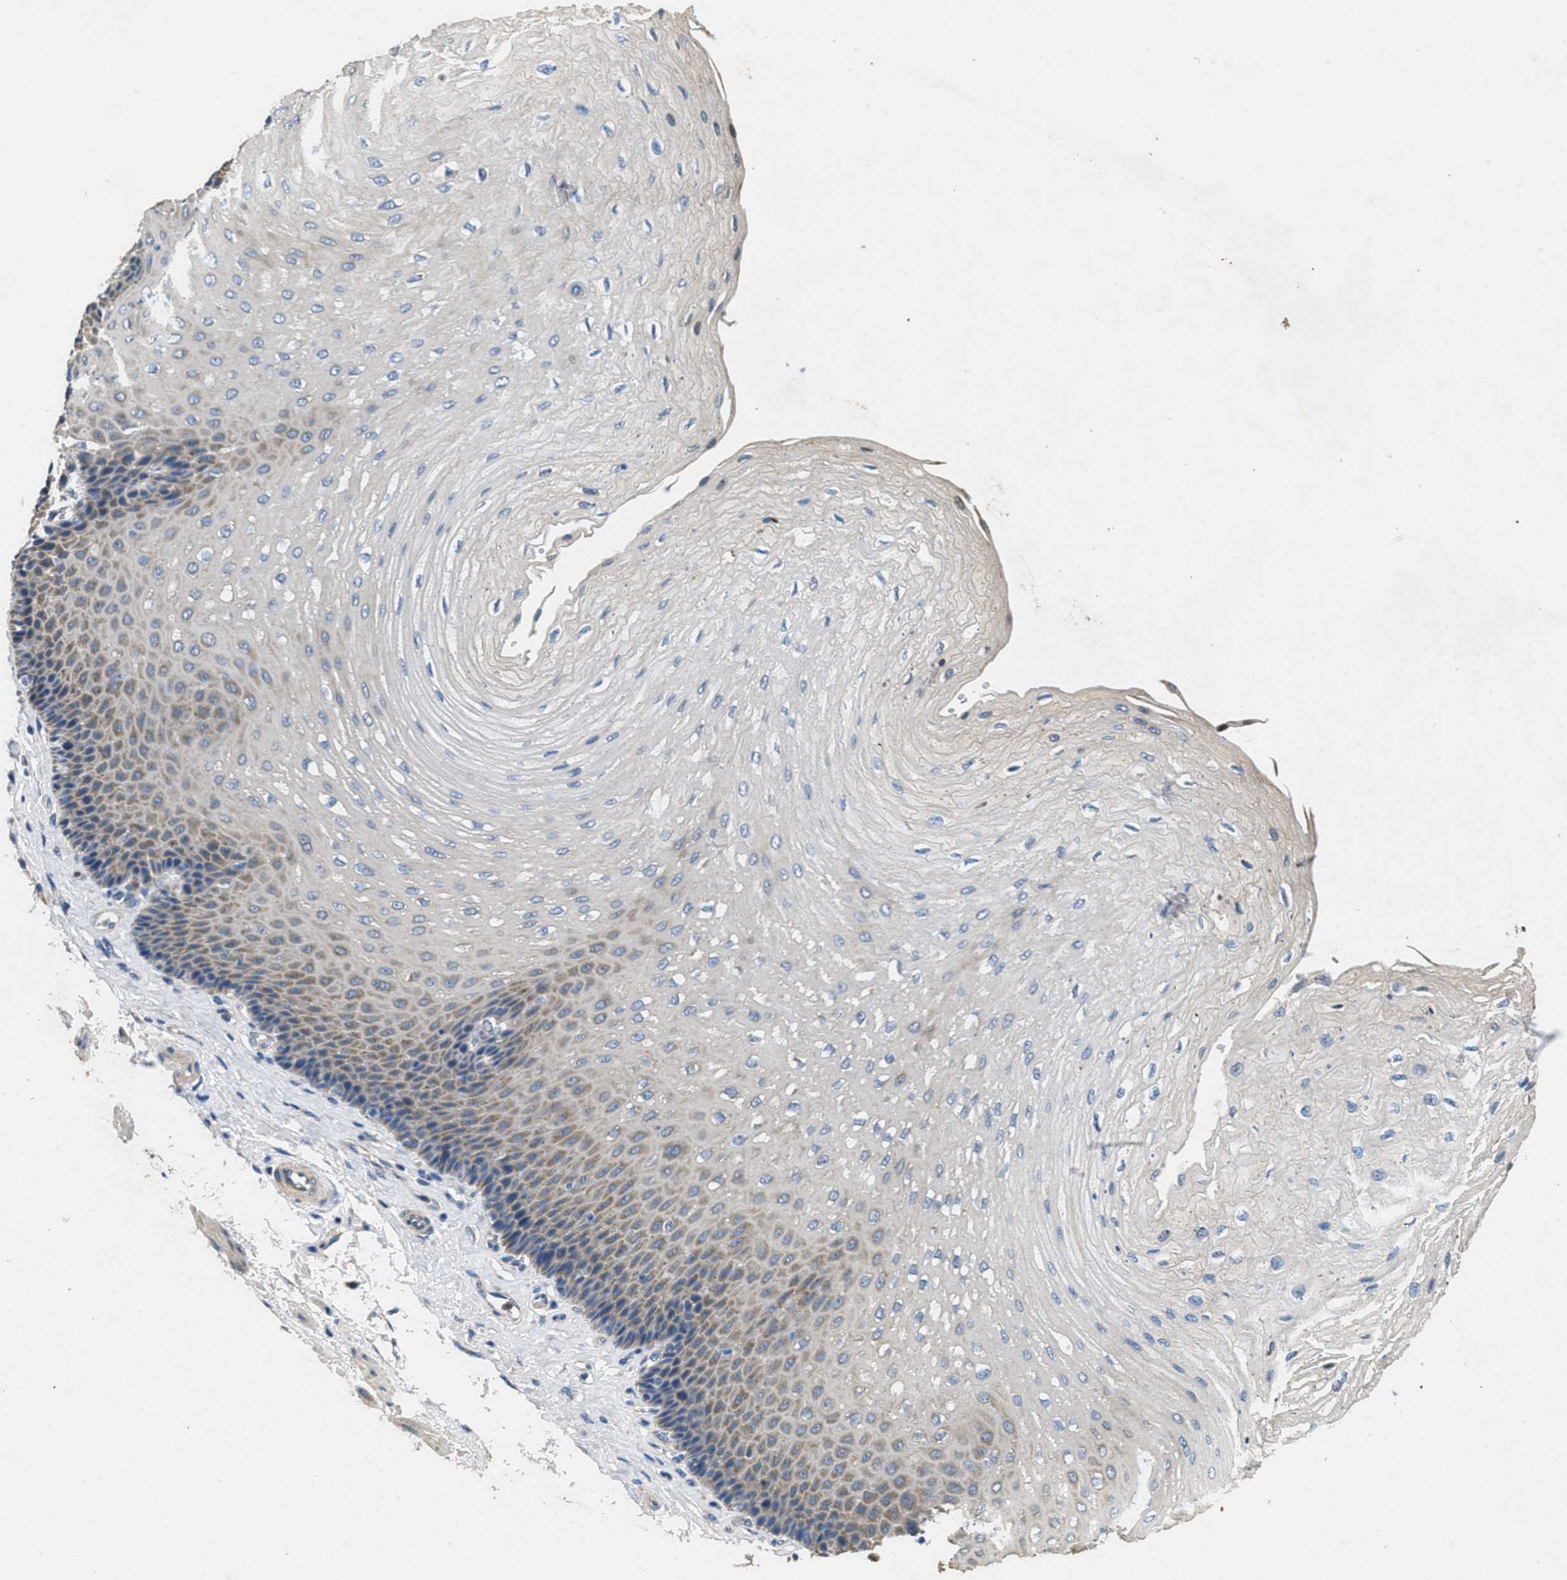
{"staining": {"intensity": "weak", "quantity": "25%-75%", "location": "cytoplasmic/membranous"}, "tissue": "esophagus", "cell_type": "Squamous epithelial cells", "image_type": "normal", "snomed": [{"axis": "morphology", "description": "Normal tissue, NOS"}, {"axis": "topography", "description": "Esophagus"}], "caption": "An IHC micrograph of normal tissue is shown. Protein staining in brown labels weak cytoplasmic/membranous positivity in esophagus within squamous epithelial cells. (DAB IHC, brown staining for protein, blue staining for nuclei).", "gene": "TOMM70", "patient": {"sex": "female", "age": 72}}